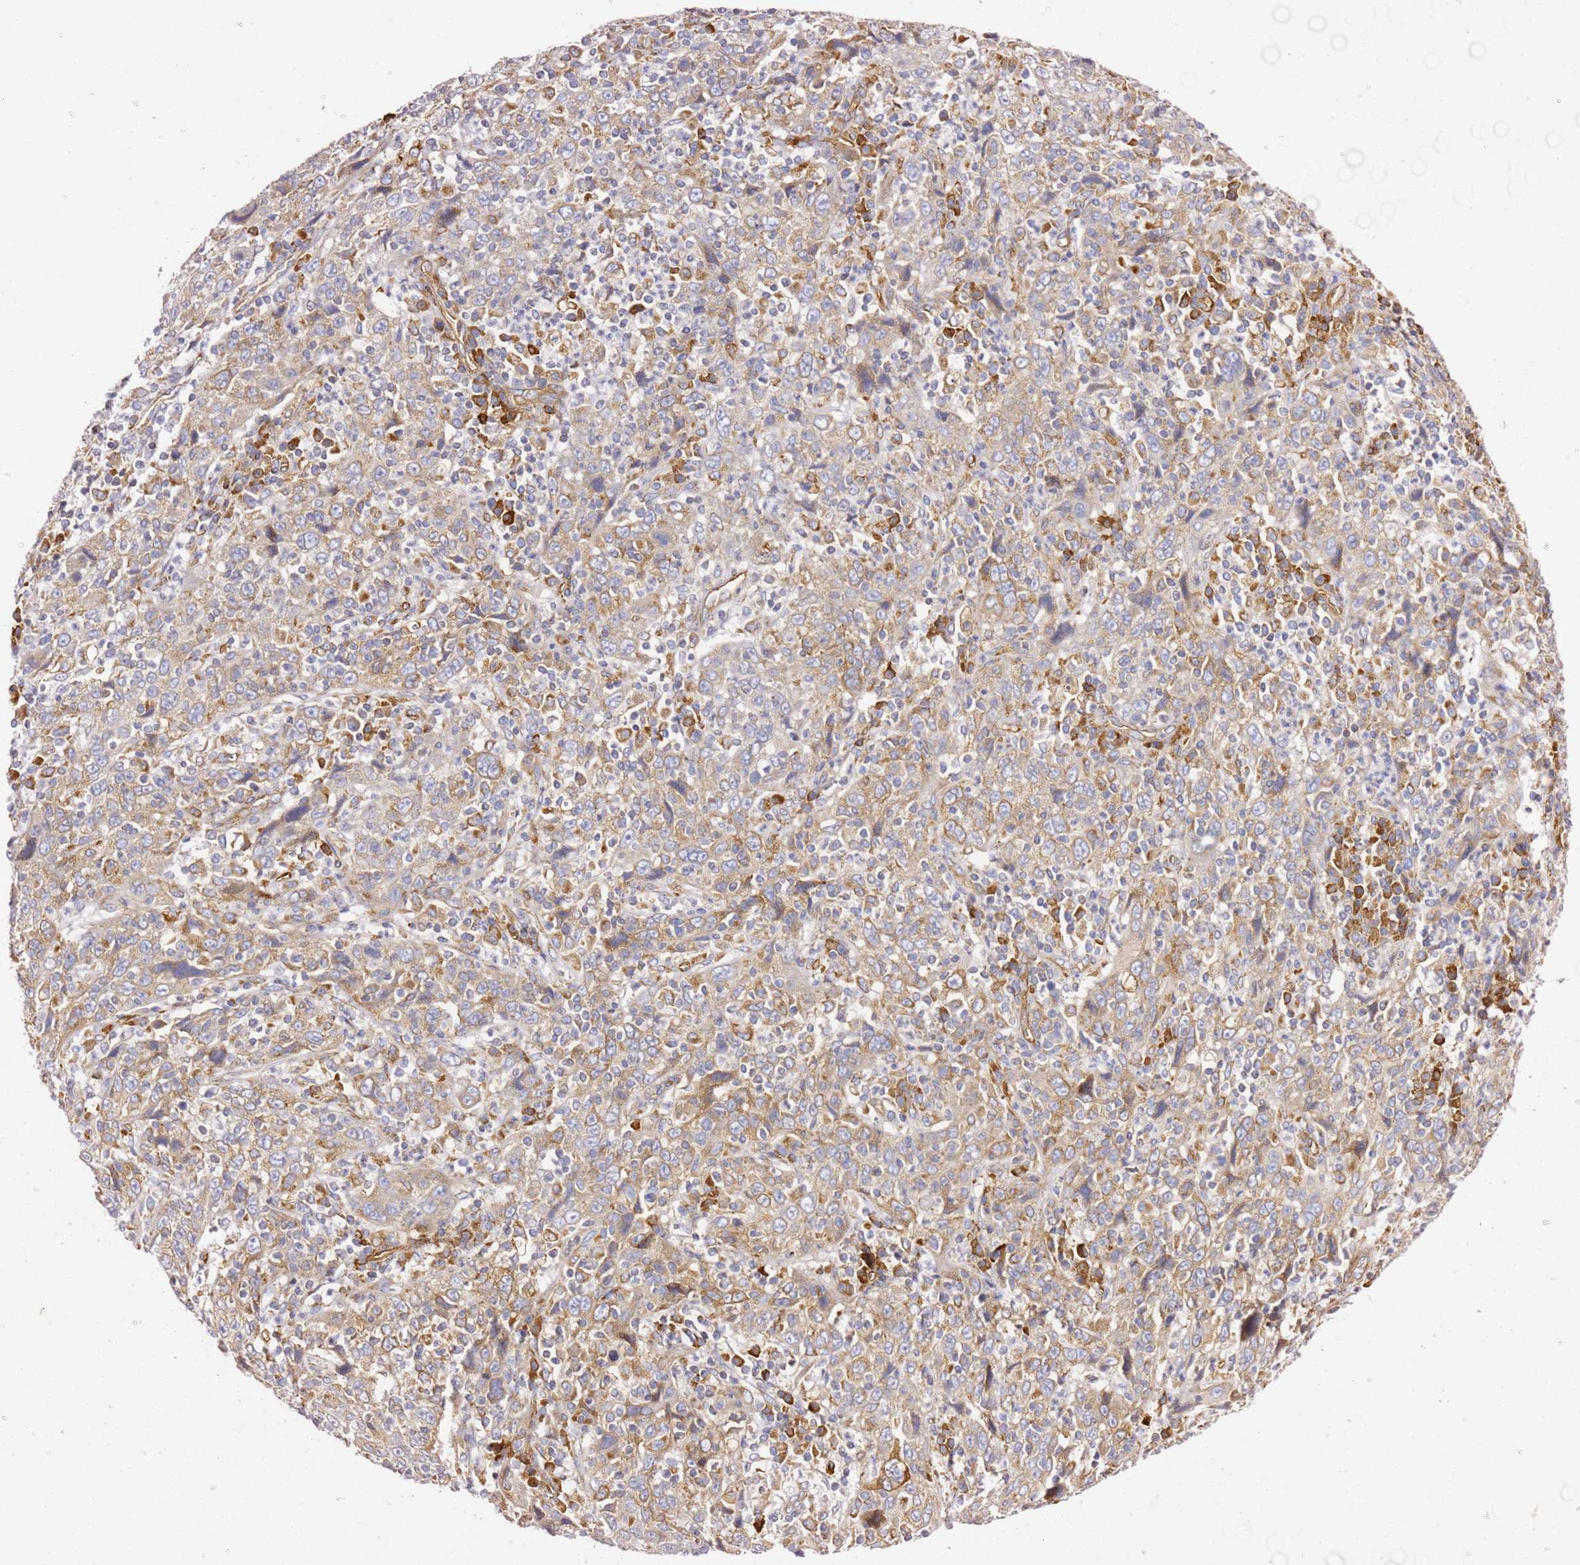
{"staining": {"intensity": "moderate", "quantity": "25%-75%", "location": "cytoplasmic/membranous"}, "tissue": "cervical cancer", "cell_type": "Tumor cells", "image_type": "cancer", "snomed": [{"axis": "morphology", "description": "Squamous cell carcinoma, NOS"}, {"axis": "topography", "description": "Cervix"}], "caption": "Cervical cancer stained with a brown dye exhibits moderate cytoplasmic/membranous positive positivity in approximately 25%-75% of tumor cells.", "gene": "KIF7", "patient": {"sex": "female", "age": 46}}